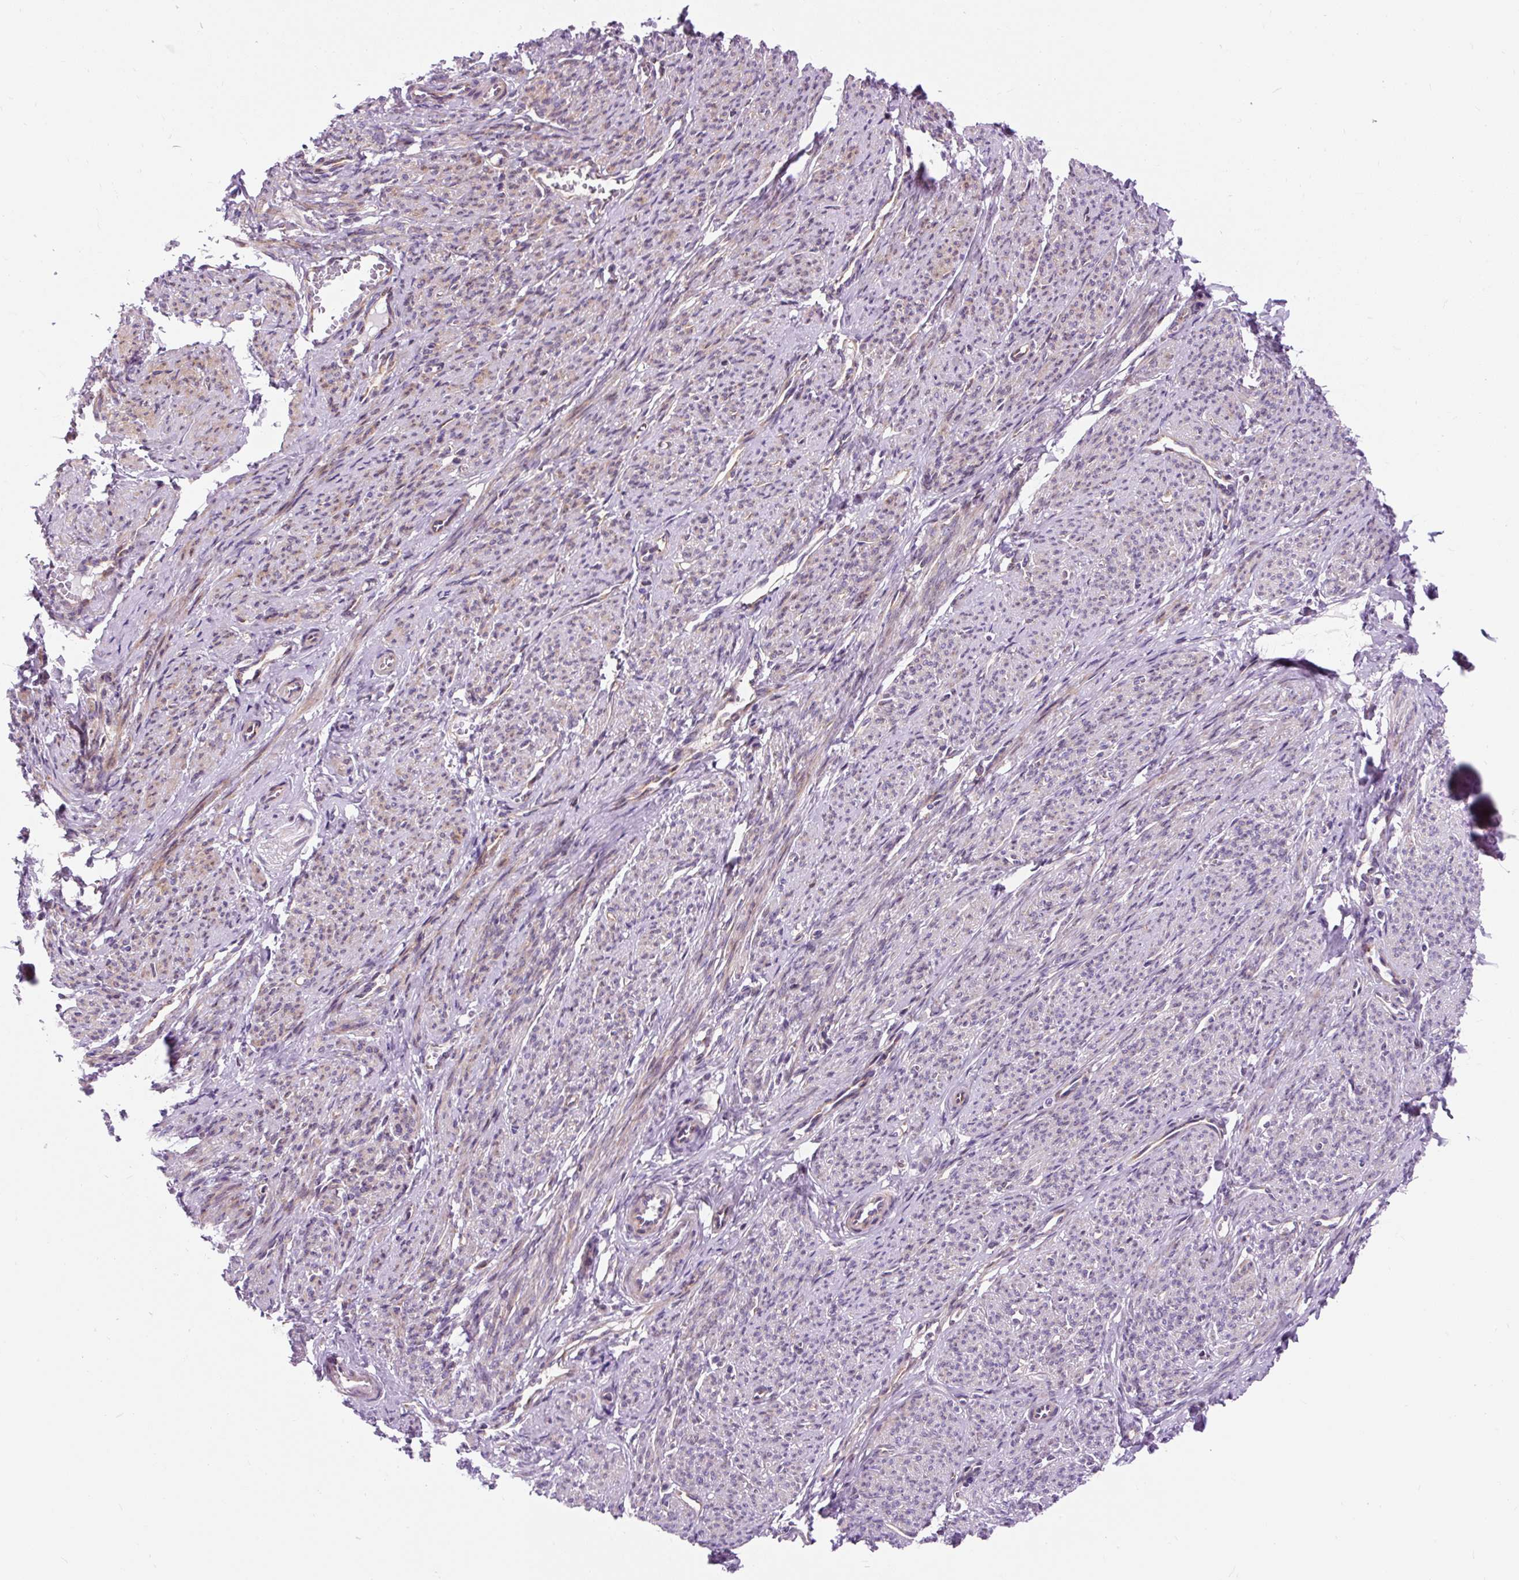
{"staining": {"intensity": "moderate", "quantity": "25%-75%", "location": "cytoplasmic/membranous"}, "tissue": "smooth muscle", "cell_type": "Smooth muscle cells", "image_type": "normal", "snomed": [{"axis": "morphology", "description": "Normal tissue, NOS"}, {"axis": "topography", "description": "Smooth muscle"}], "caption": "Brown immunohistochemical staining in normal smooth muscle exhibits moderate cytoplasmic/membranous staining in about 25%-75% of smooth muscle cells.", "gene": "CISD3", "patient": {"sex": "female", "age": 65}}